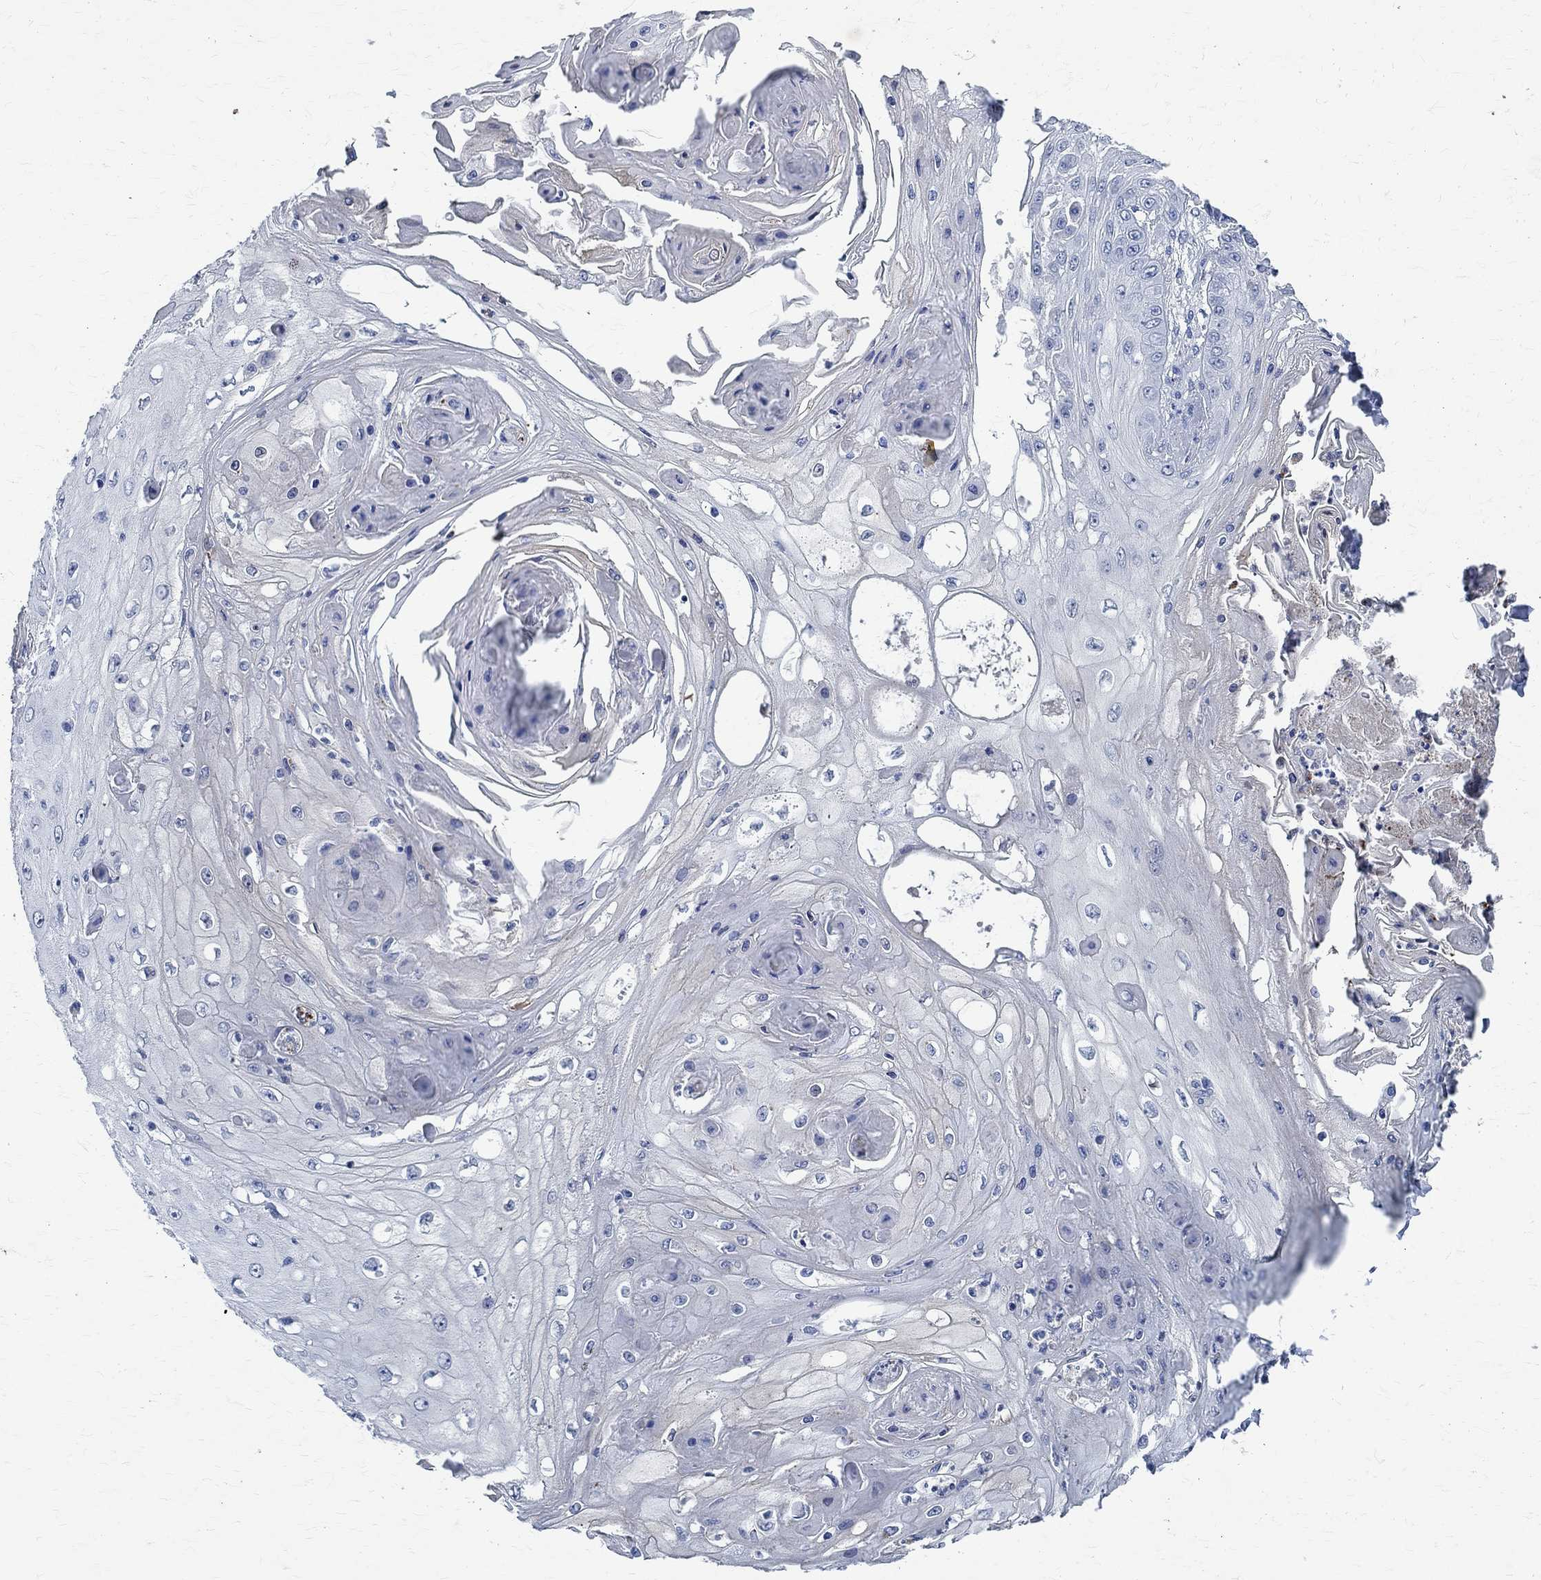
{"staining": {"intensity": "negative", "quantity": "none", "location": "none"}, "tissue": "skin cancer", "cell_type": "Tumor cells", "image_type": "cancer", "snomed": [{"axis": "morphology", "description": "Squamous cell carcinoma, NOS"}, {"axis": "topography", "description": "Skin"}], "caption": "Immunohistochemistry (IHC) of skin cancer (squamous cell carcinoma) displays no positivity in tumor cells.", "gene": "TMEM221", "patient": {"sex": "male", "age": 70}}